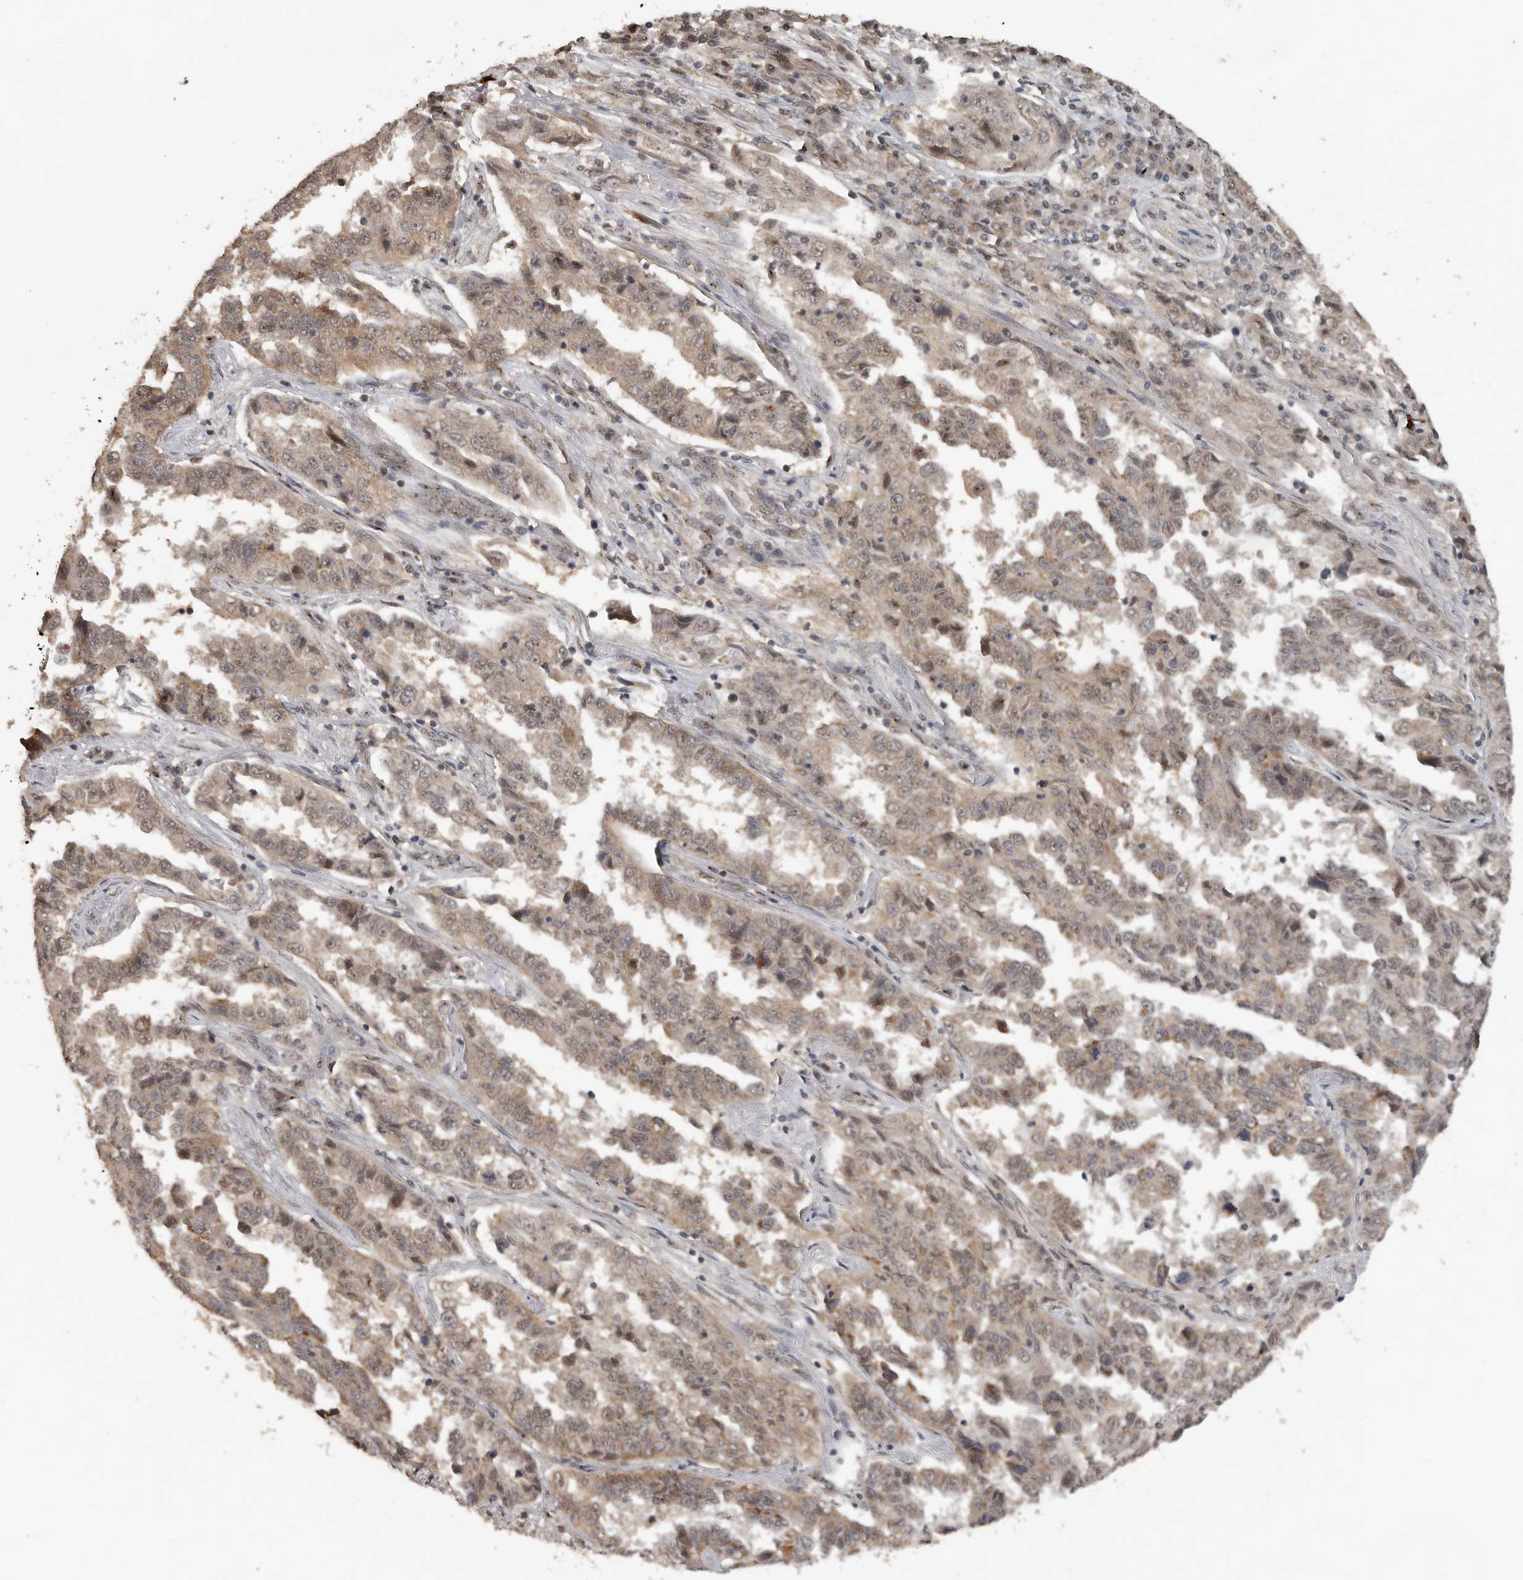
{"staining": {"intensity": "weak", "quantity": "25%-75%", "location": "cytoplasmic/membranous,nuclear"}, "tissue": "lung cancer", "cell_type": "Tumor cells", "image_type": "cancer", "snomed": [{"axis": "morphology", "description": "Adenocarcinoma, NOS"}, {"axis": "topography", "description": "Lung"}], "caption": "Brown immunohistochemical staining in human lung cancer (adenocarcinoma) reveals weak cytoplasmic/membranous and nuclear staining in approximately 25%-75% of tumor cells.", "gene": "CEP350", "patient": {"sex": "female", "age": 51}}